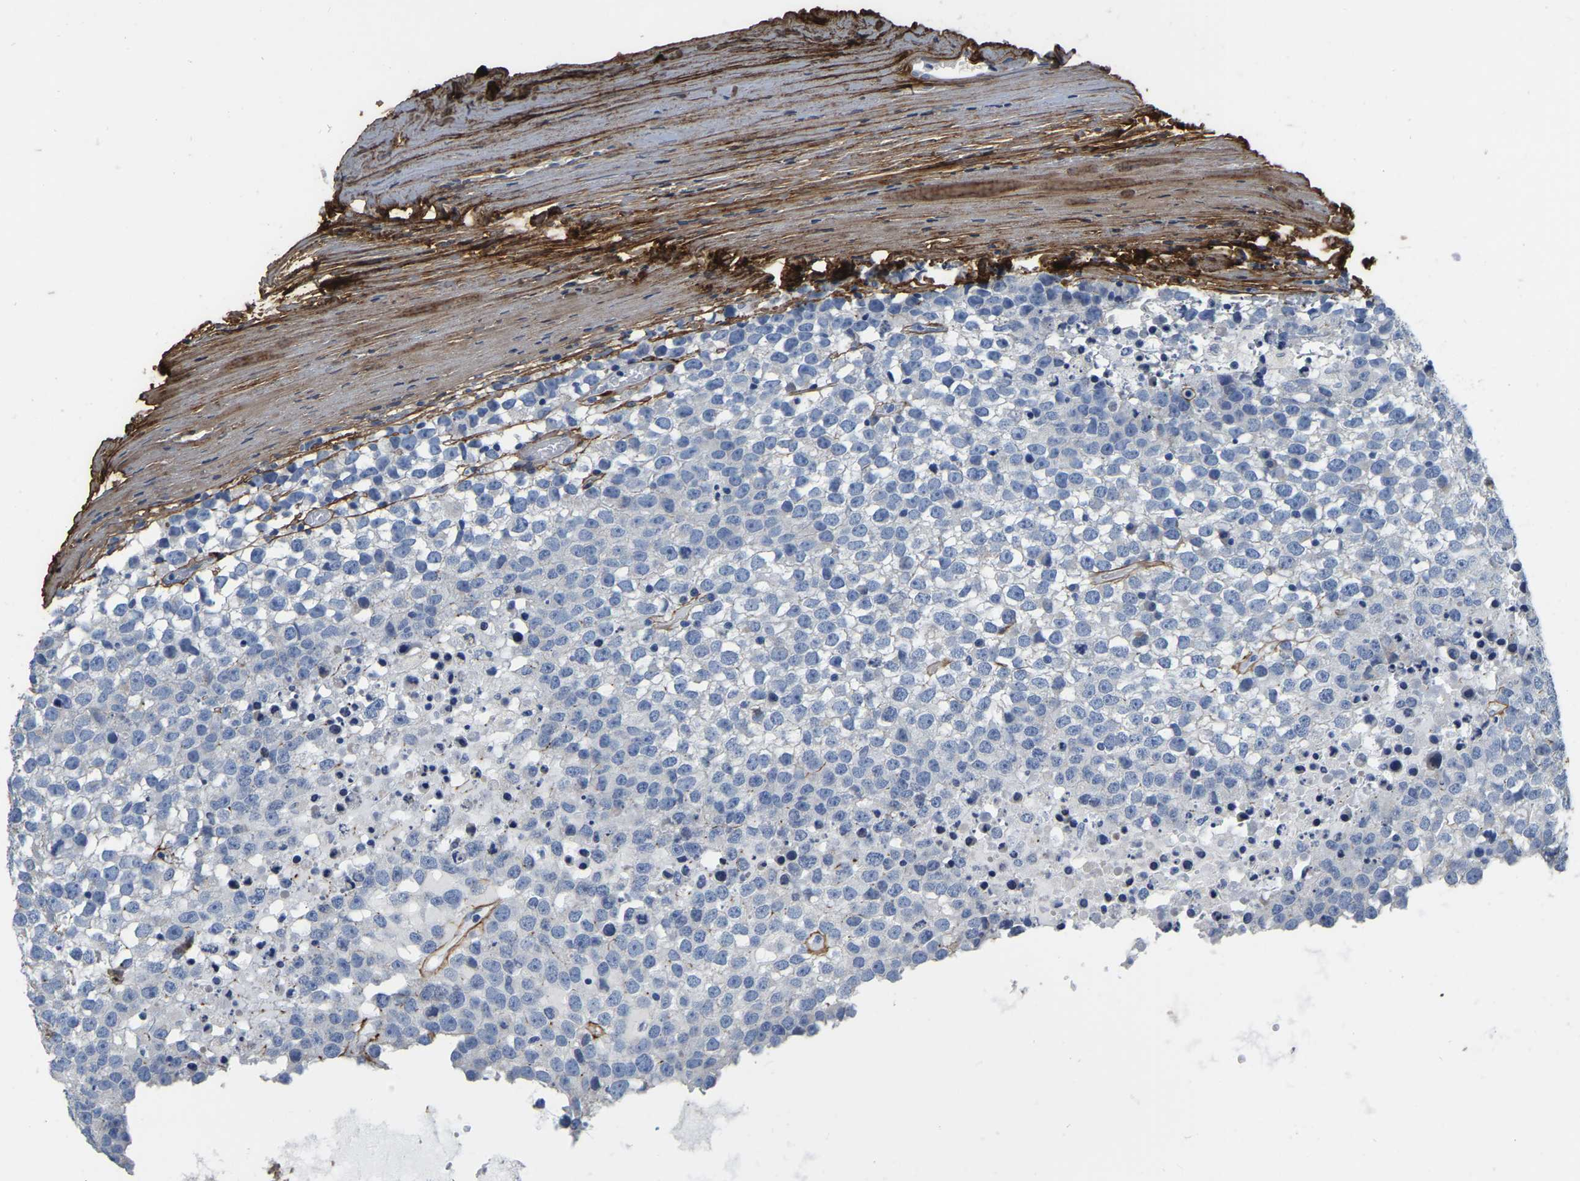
{"staining": {"intensity": "negative", "quantity": "none", "location": "none"}, "tissue": "testis cancer", "cell_type": "Tumor cells", "image_type": "cancer", "snomed": [{"axis": "morphology", "description": "Seminoma, NOS"}, {"axis": "topography", "description": "Testis"}], "caption": "The image displays no staining of tumor cells in testis seminoma. (DAB (3,3'-diaminobenzidine) IHC with hematoxylin counter stain).", "gene": "COL6A1", "patient": {"sex": "male", "age": 65}}